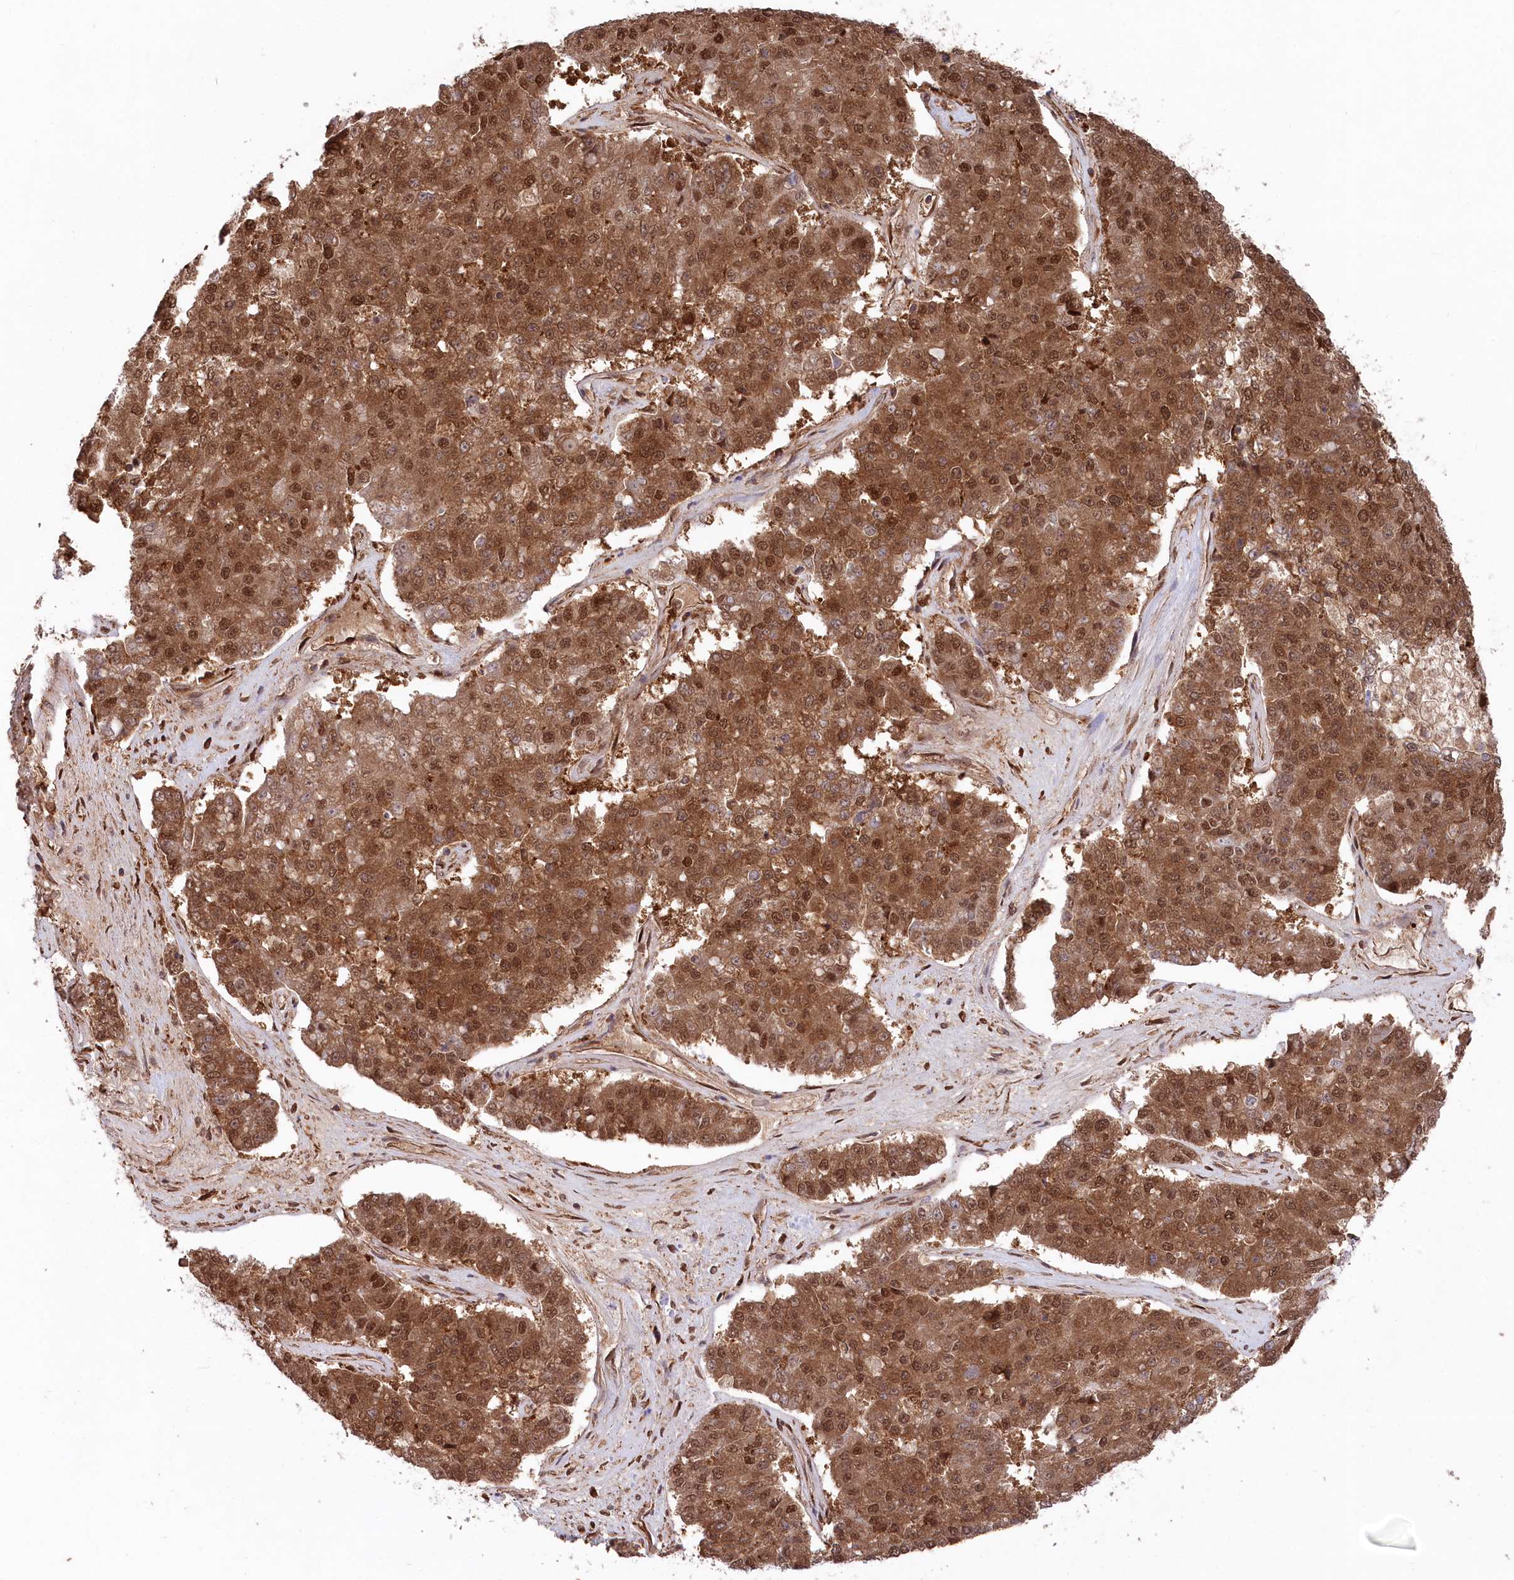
{"staining": {"intensity": "strong", "quantity": ">75%", "location": "cytoplasmic/membranous,nuclear"}, "tissue": "pancreatic cancer", "cell_type": "Tumor cells", "image_type": "cancer", "snomed": [{"axis": "morphology", "description": "Adenocarcinoma, NOS"}, {"axis": "topography", "description": "Pancreas"}], "caption": "Tumor cells exhibit high levels of strong cytoplasmic/membranous and nuclear staining in approximately >75% of cells in human pancreatic adenocarcinoma. The staining was performed using DAB (3,3'-diaminobenzidine) to visualize the protein expression in brown, while the nuclei were stained in blue with hematoxylin (Magnification: 20x).", "gene": "PSMA1", "patient": {"sex": "male", "age": 50}}